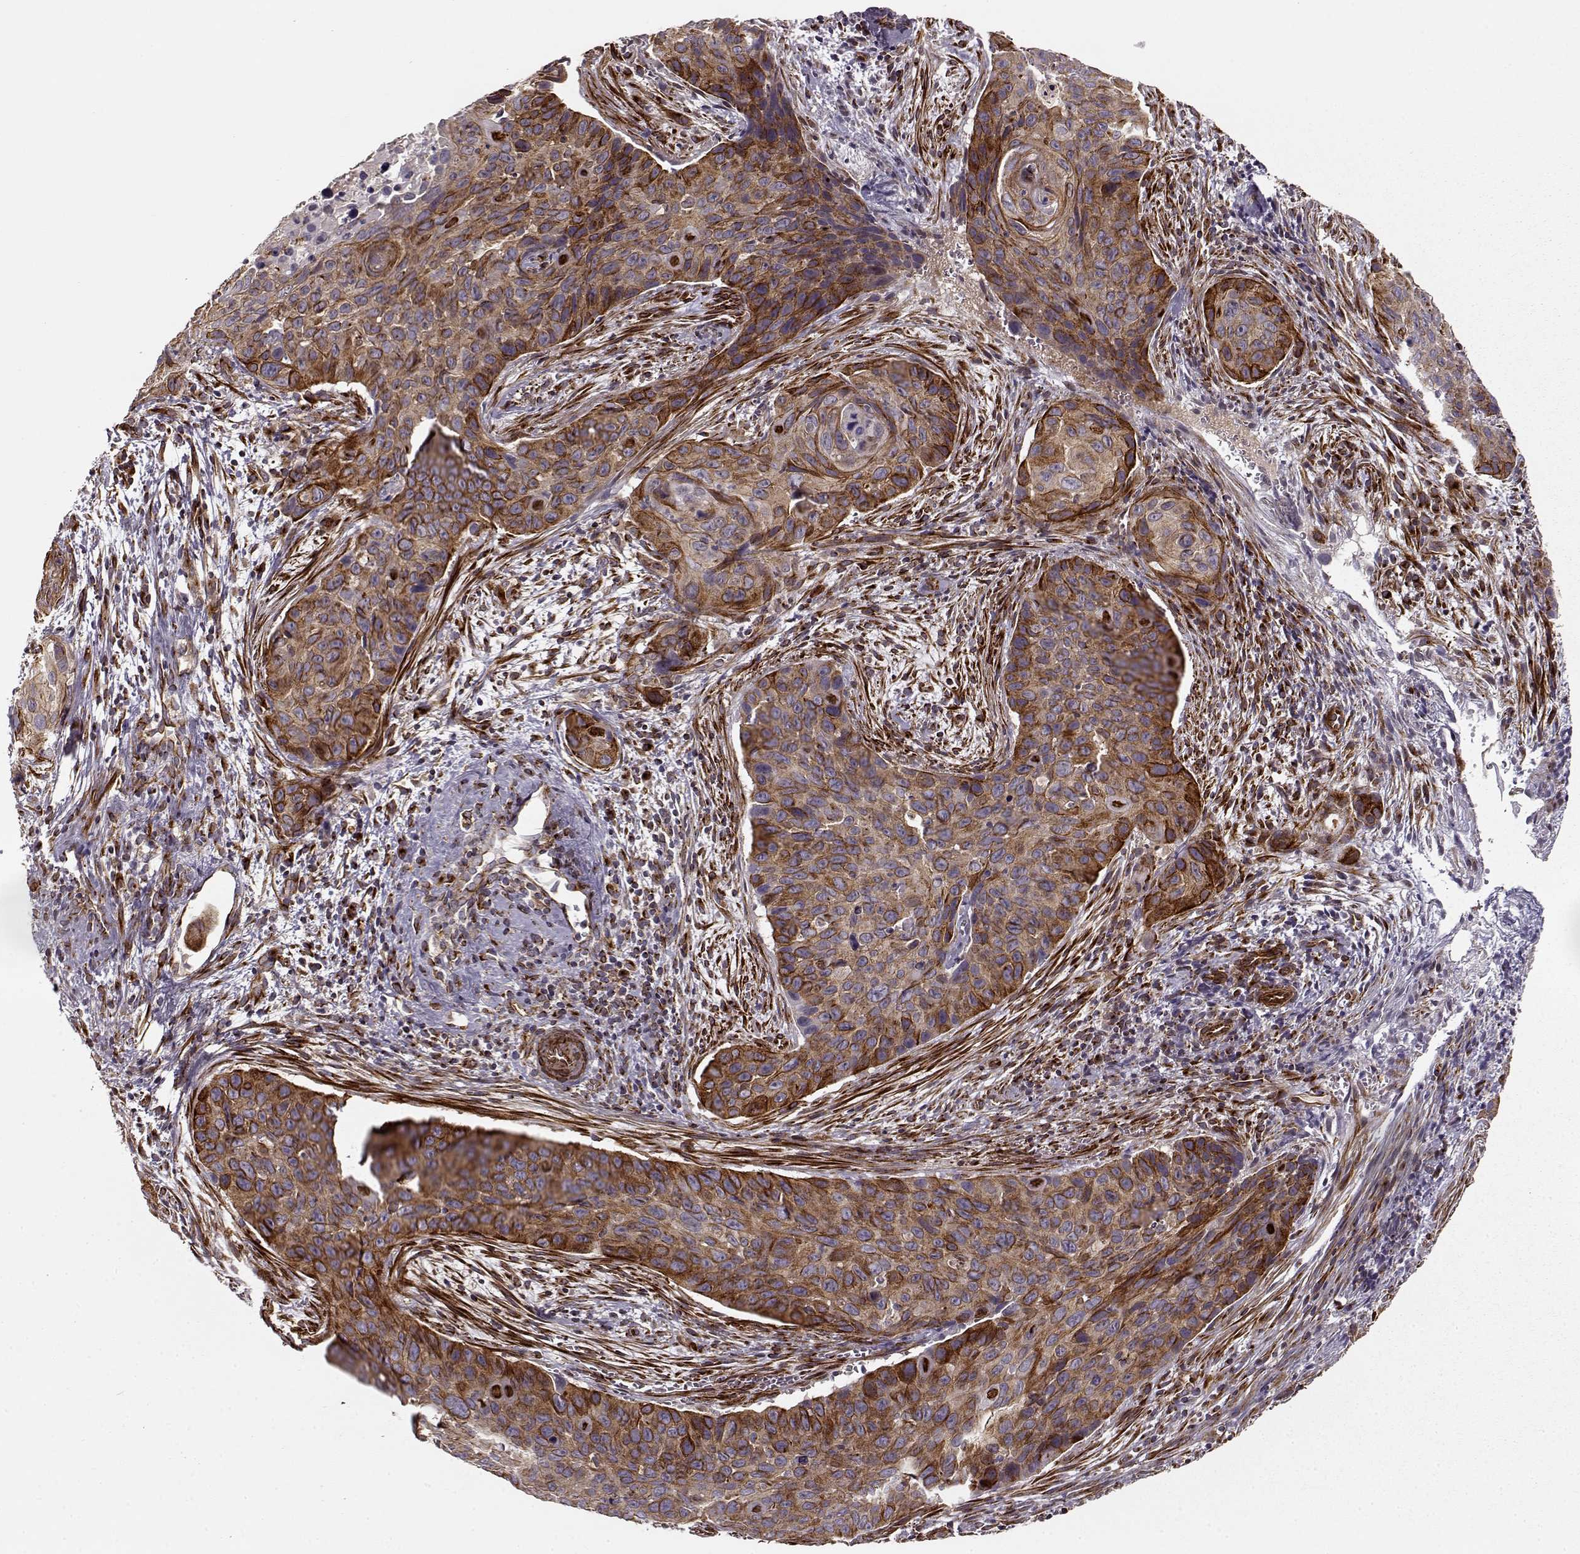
{"staining": {"intensity": "strong", "quantity": "25%-75%", "location": "cytoplasmic/membranous"}, "tissue": "cervical cancer", "cell_type": "Tumor cells", "image_type": "cancer", "snomed": [{"axis": "morphology", "description": "Squamous cell carcinoma, NOS"}, {"axis": "topography", "description": "Cervix"}], "caption": "A micrograph of cervical cancer (squamous cell carcinoma) stained for a protein demonstrates strong cytoplasmic/membranous brown staining in tumor cells.", "gene": "MTR", "patient": {"sex": "female", "age": 35}}